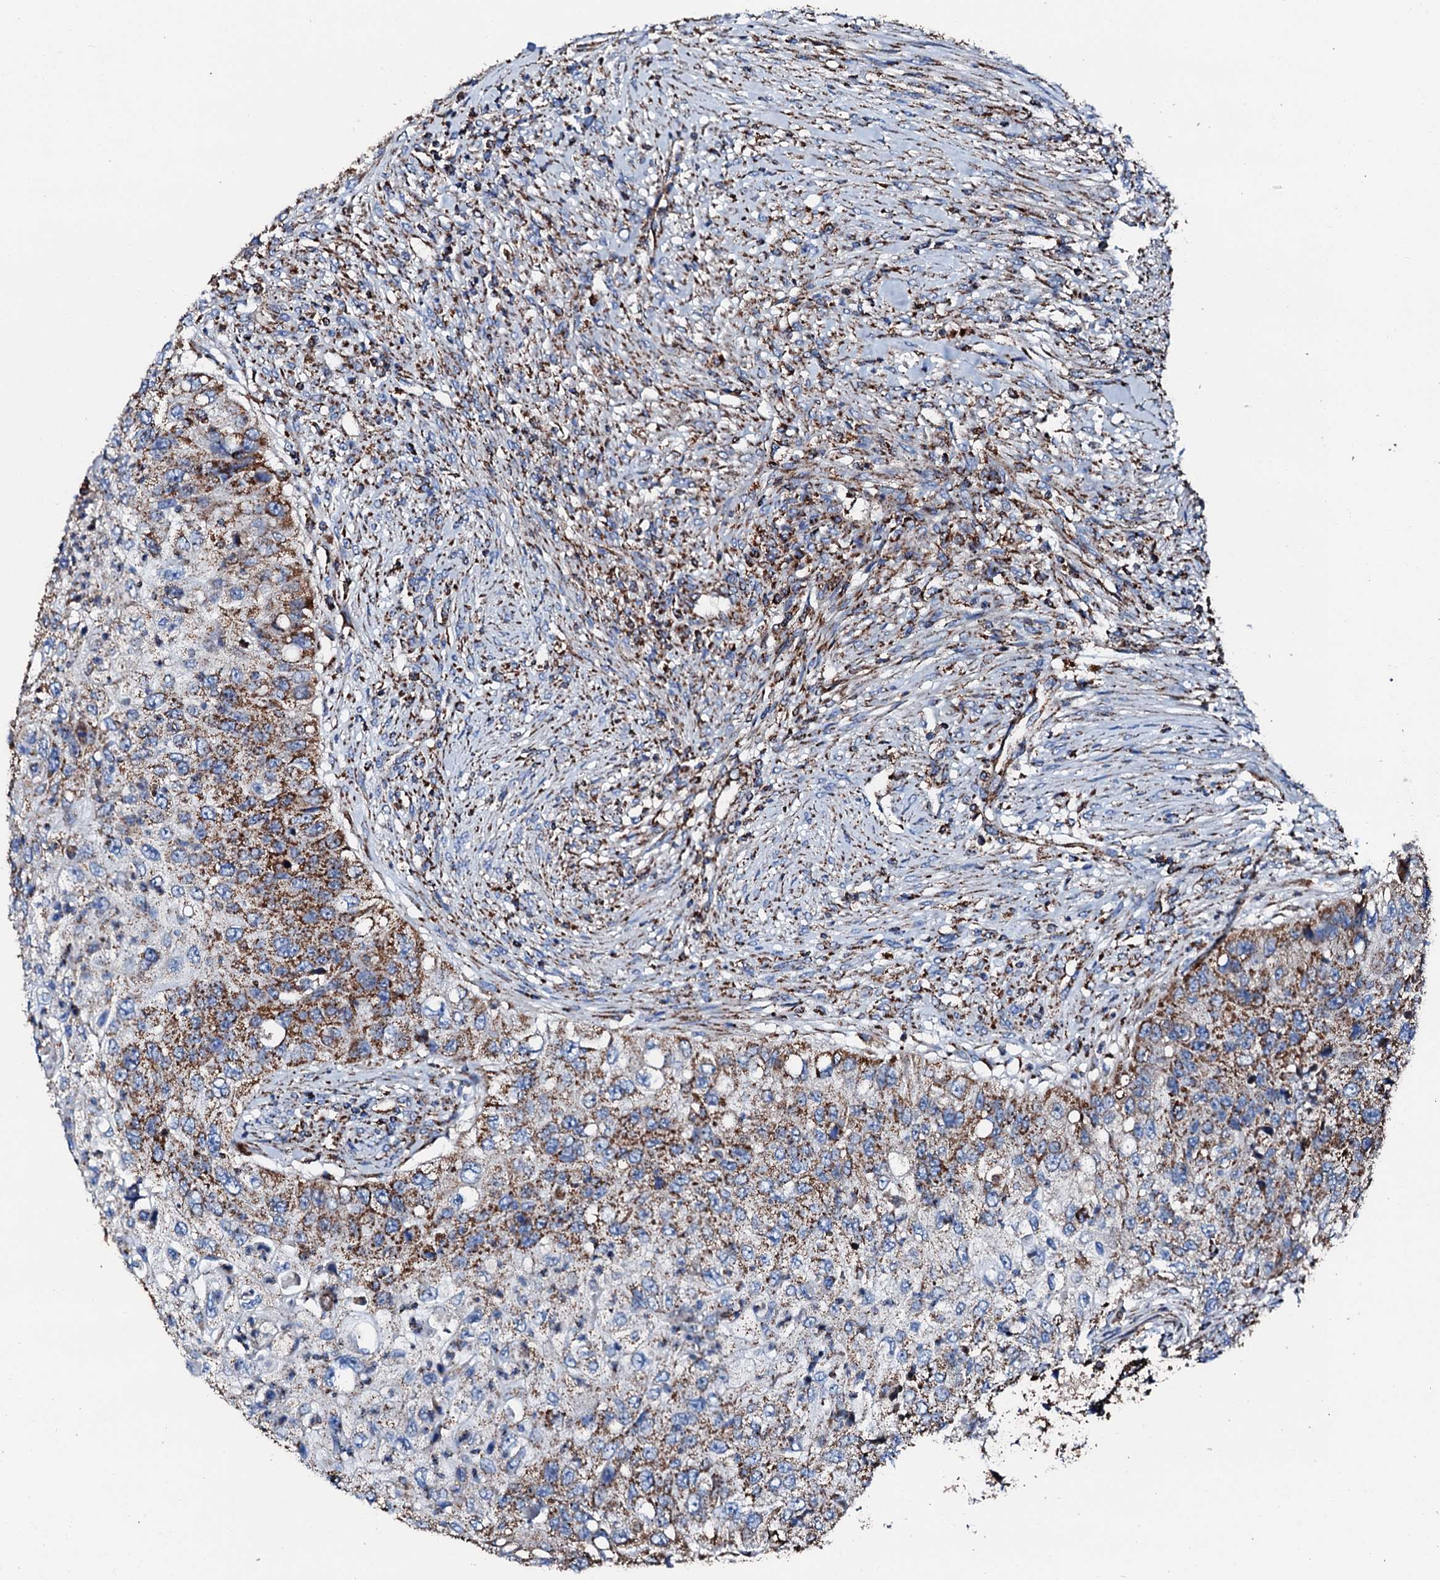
{"staining": {"intensity": "strong", "quantity": "25%-75%", "location": "cytoplasmic/membranous"}, "tissue": "urothelial cancer", "cell_type": "Tumor cells", "image_type": "cancer", "snomed": [{"axis": "morphology", "description": "Urothelial carcinoma, High grade"}, {"axis": "topography", "description": "Urinary bladder"}], "caption": "Urothelial cancer stained for a protein (brown) shows strong cytoplasmic/membranous positive expression in about 25%-75% of tumor cells.", "gene": "HADH", "patient": {"sex": "female", "age": 60}}